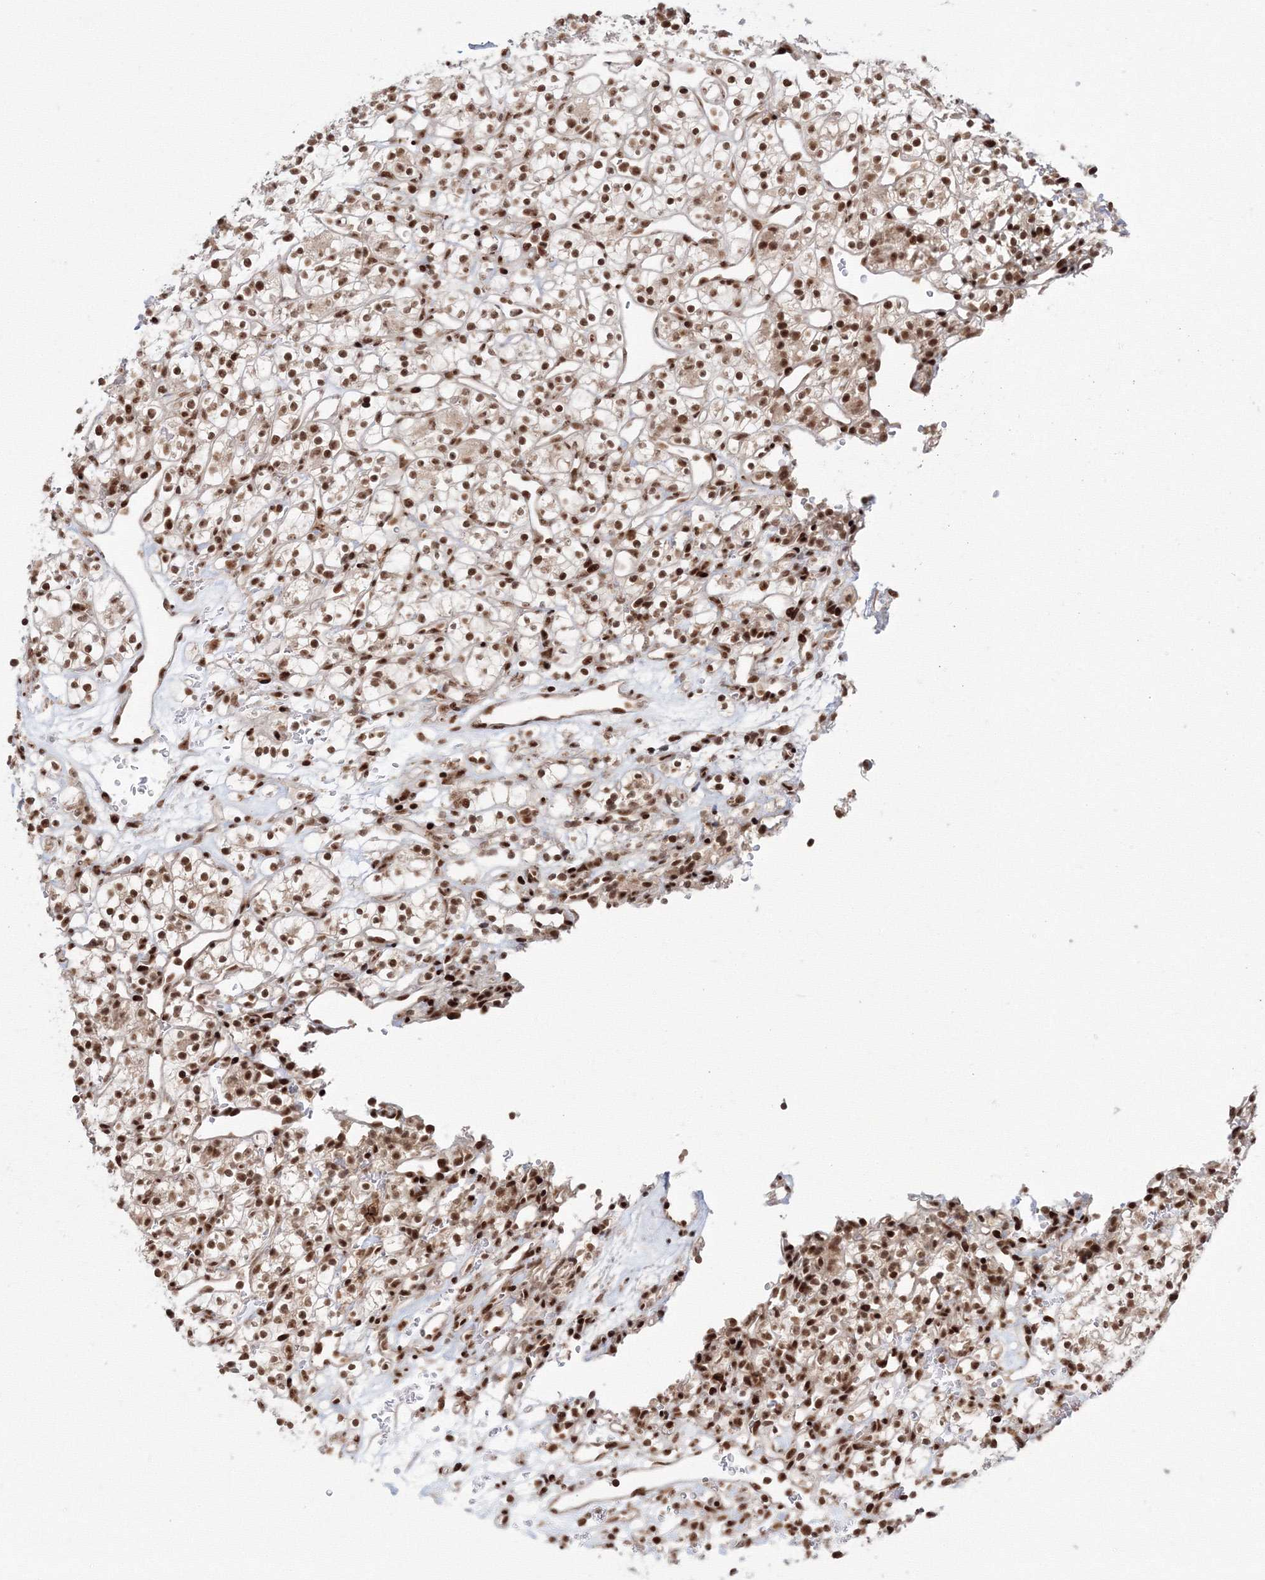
{"staining": {"intensity": "strong", "quantity": ">75%", "location": "nuclear"}, "tissue": "renal cancer", "cell_type": "Tumor cells", "image_type": "cancer", "snomed": [{"axis": "morphology", "description": "Adenocarcinoma, NOS"}, {"axis": "topography", "description": "Kidney"}], "caption": "Immunohistochemistry histopathology image of renal cancer (adenocarcinoma) stained for a protein (brown), which reveals high levels of strong nuclear staining in approximately >75% of tumor cells.", "gene": "KIF20A", "patient": {"sex": "female", "age": 57}}